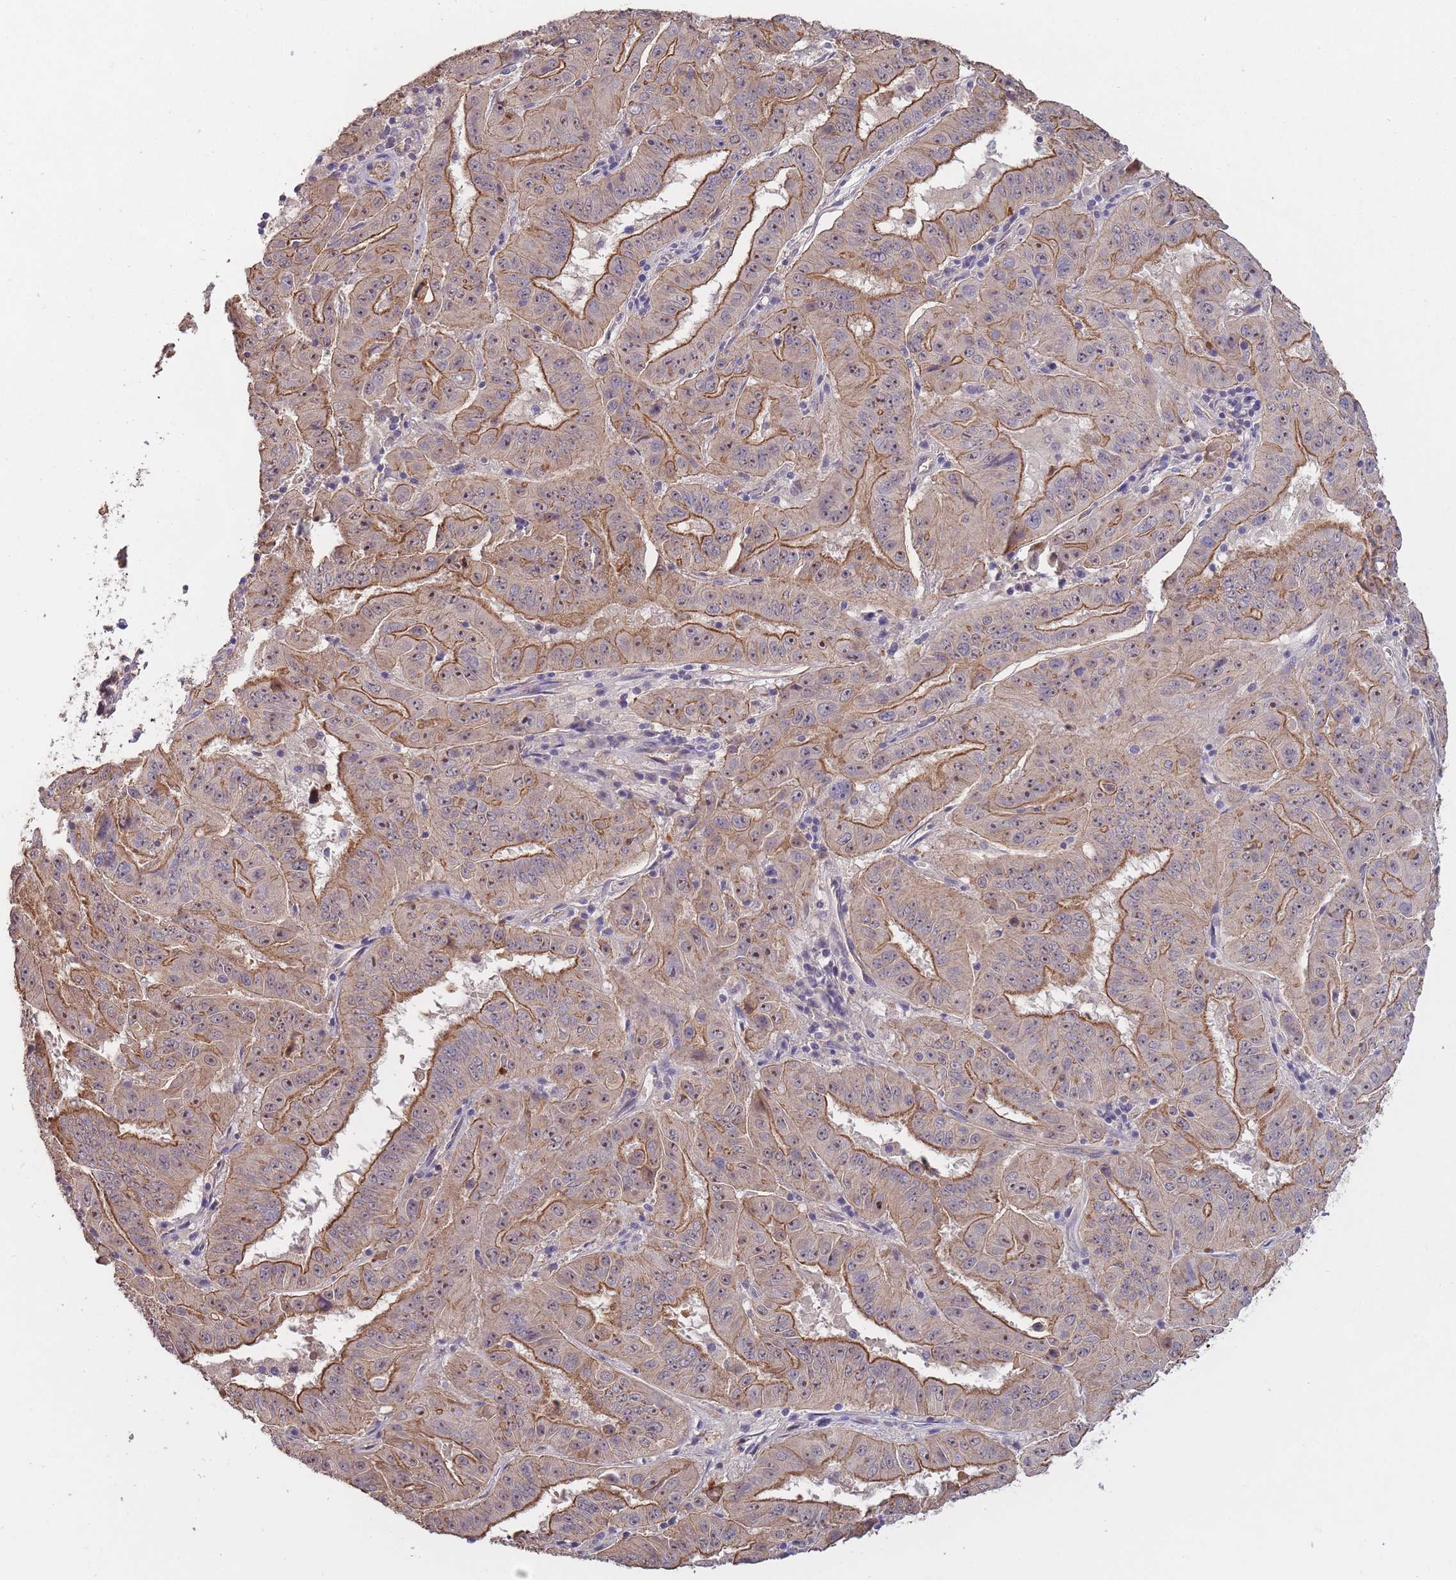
{"staining": {"intensity": "moderate", "quantity": "25%-75%", "location": "cytoplasmic/membranous,nuclear"}, "tissue": "pancreatic cancer", "cell_type": "Tumor cells", "image_type": "cancer", "snomed": [{"axis": "morphology", "description": "Adenocarcinoma, NOS"}, {"axis": "topography", "description": "Pancreas"}], "caption": "Tumor cells reveal medium levels of moderate cytoplasmic/membranous and nuclear expression in approximately 25%-75% of cells in human pancreatic adenocarcinoma. Using DAB (brown) and hematoxylin (blue) stains, captured at high magnification using brightfield microscopy.", "gene": "KIAA1755", "patient": {"sex": "male", "age": 63}}